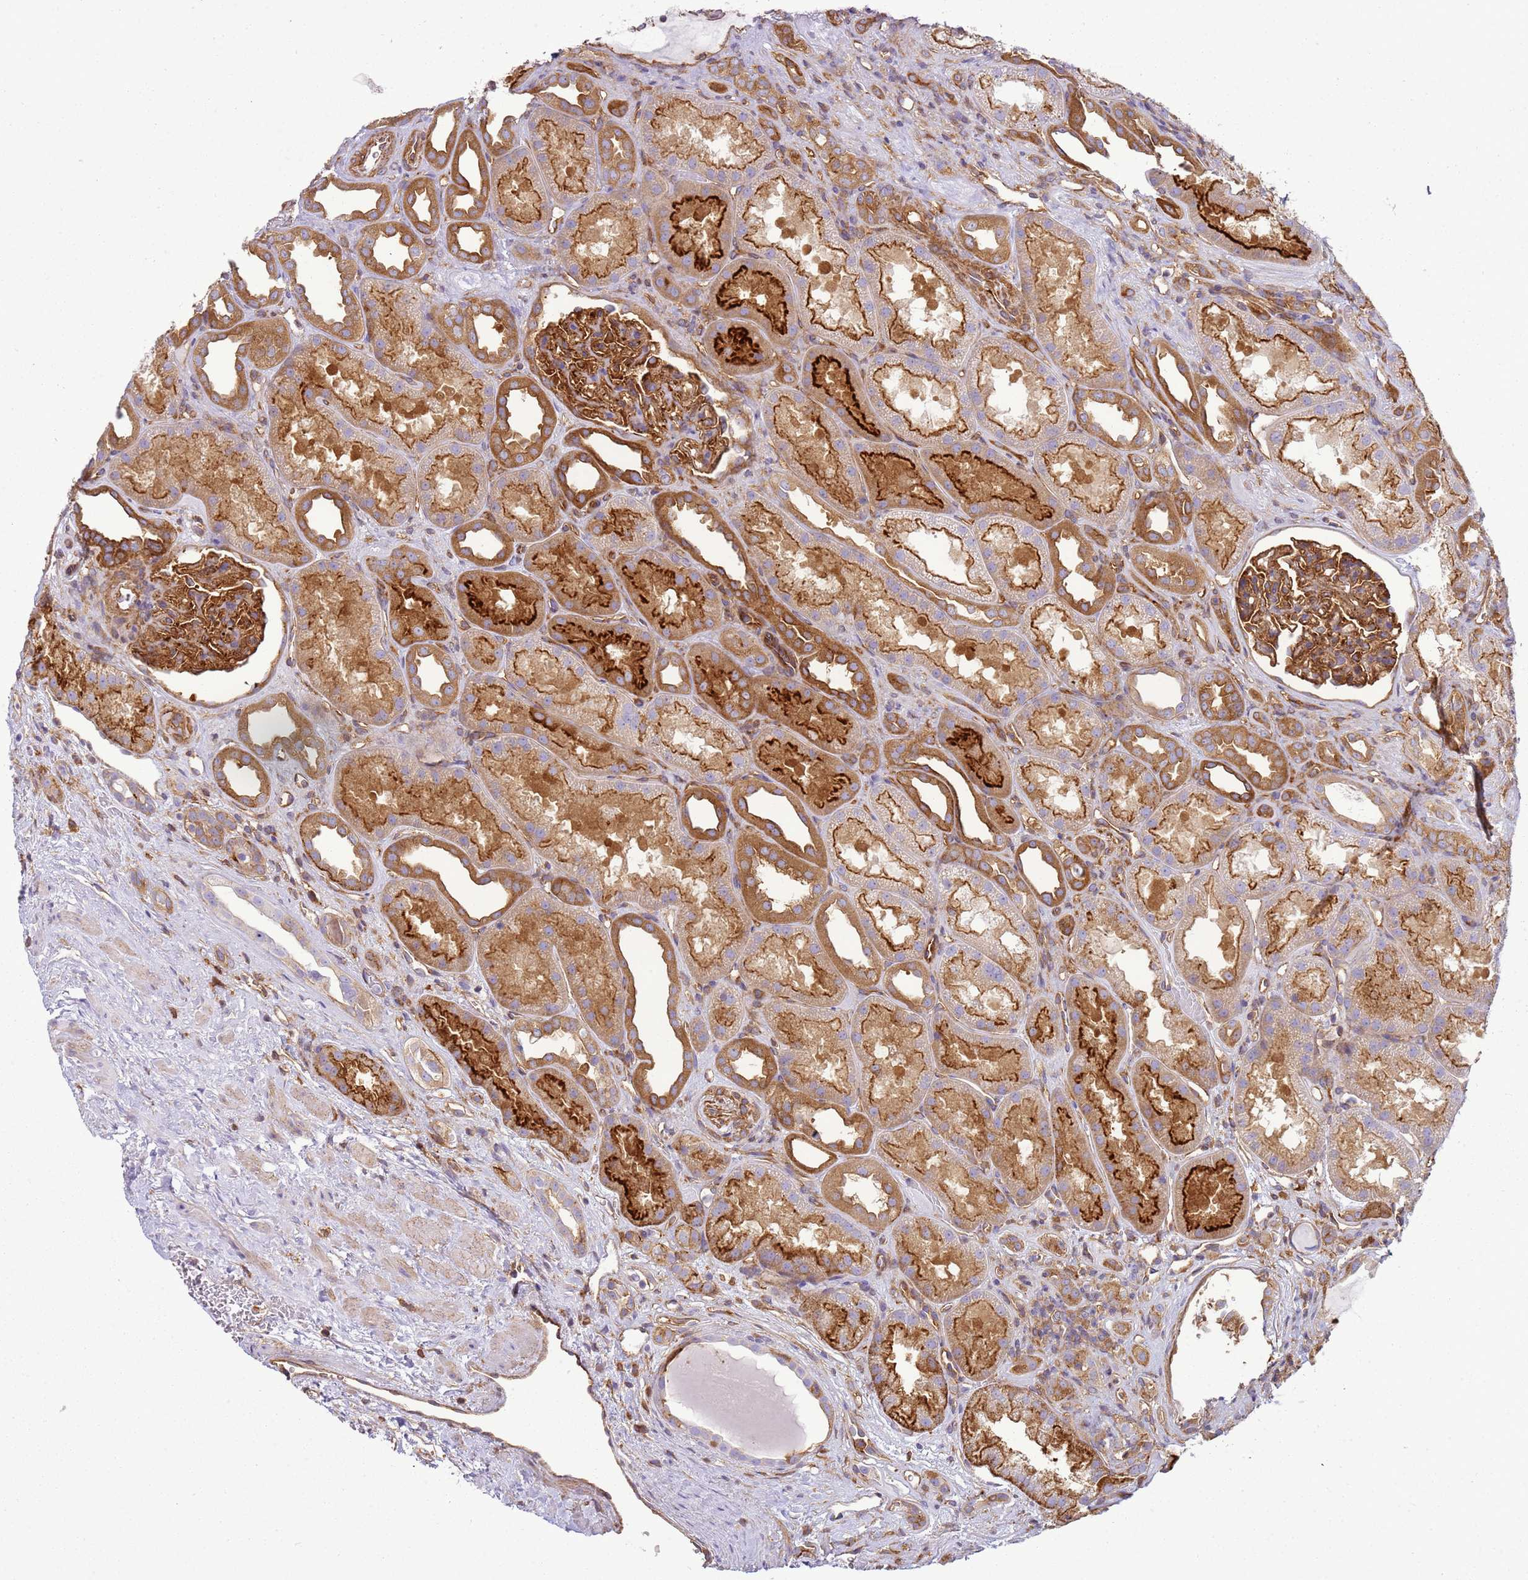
{"staining": {"intensity": "strong", "quantity": ">75%", "location": "cytoplasmic/membranous"}, "tissue": "kidney", "cell_type": "Cells in glomeruli", "image_type": "normal", "snomed": [{"axis": "morphology", "description": "Normal tissue, NOS"}, {"axis": "topography", "description": "Kidney"}], "caption": "Immunohistochemistry (IHC) (DAB (3,3'-diaminobenzidine)) staining of benign human kidney displays strong cytoplasmic/membranous protein staining in approximately >75% of cells in glomeruli.", "gene": "SNX21", "patient": {"sex": "male", "age": 61}}